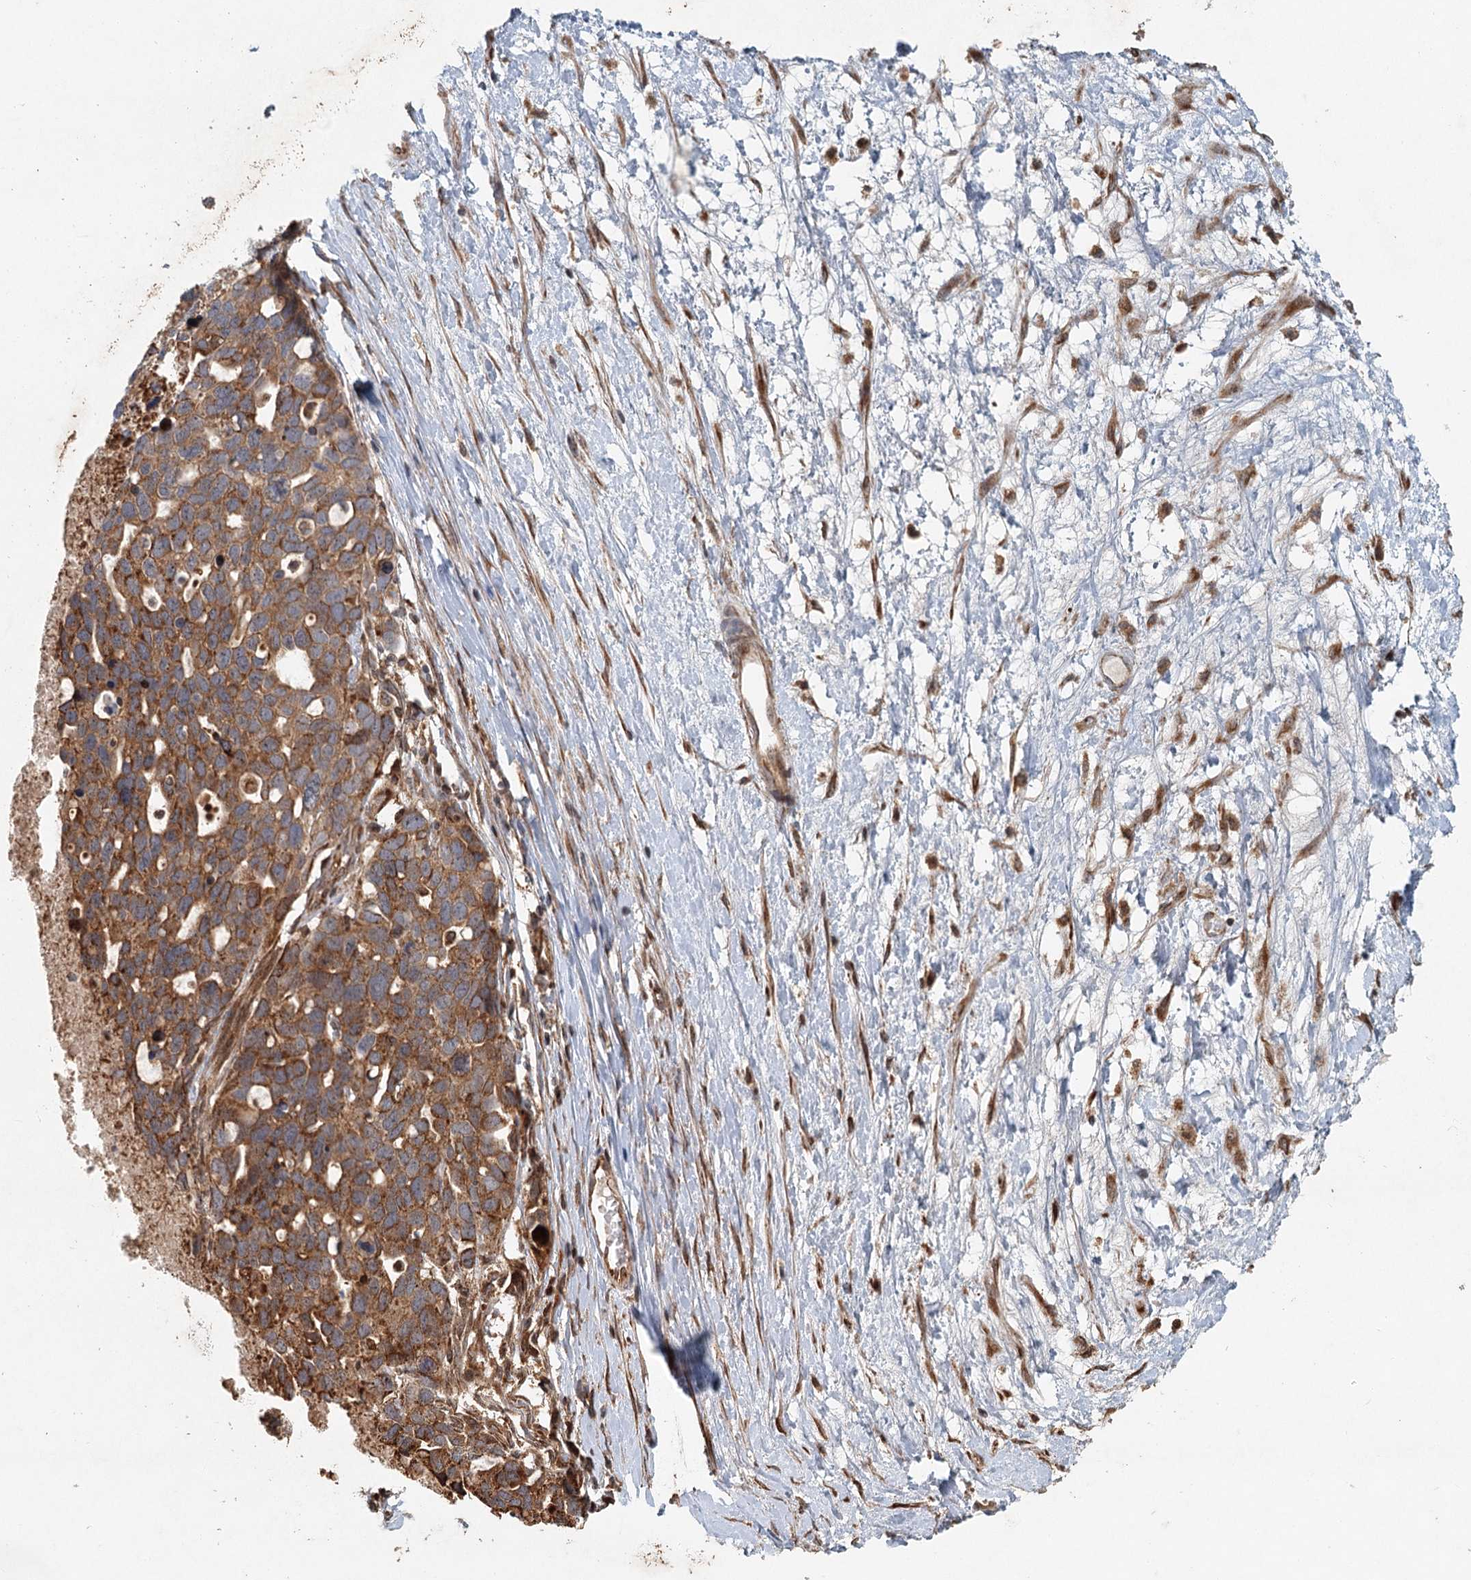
{"staining": {"intensity": "moderate", "quantity": ">75%", "location": "cytoplasmic/membranous"}, "tissue": "ovarian cancer", "cell_type": "Tumor cells", "image_type": "cancer", "snomed": [{"axis": "morphology", "description": "Cystadenocarcinoma, serous, NOS"}, {"axis": "topography", "description": "Ovary"}], "caption": "Immunohistochemical staining of human ovarian cancer (serous cystadenocarcinoma) exhibits medium levels of moderate cytoplasmic/membranous staining in about >75% of tumor cells.", "gene": "SRPX2", "patient": {"sex": "female", "age": 54}}